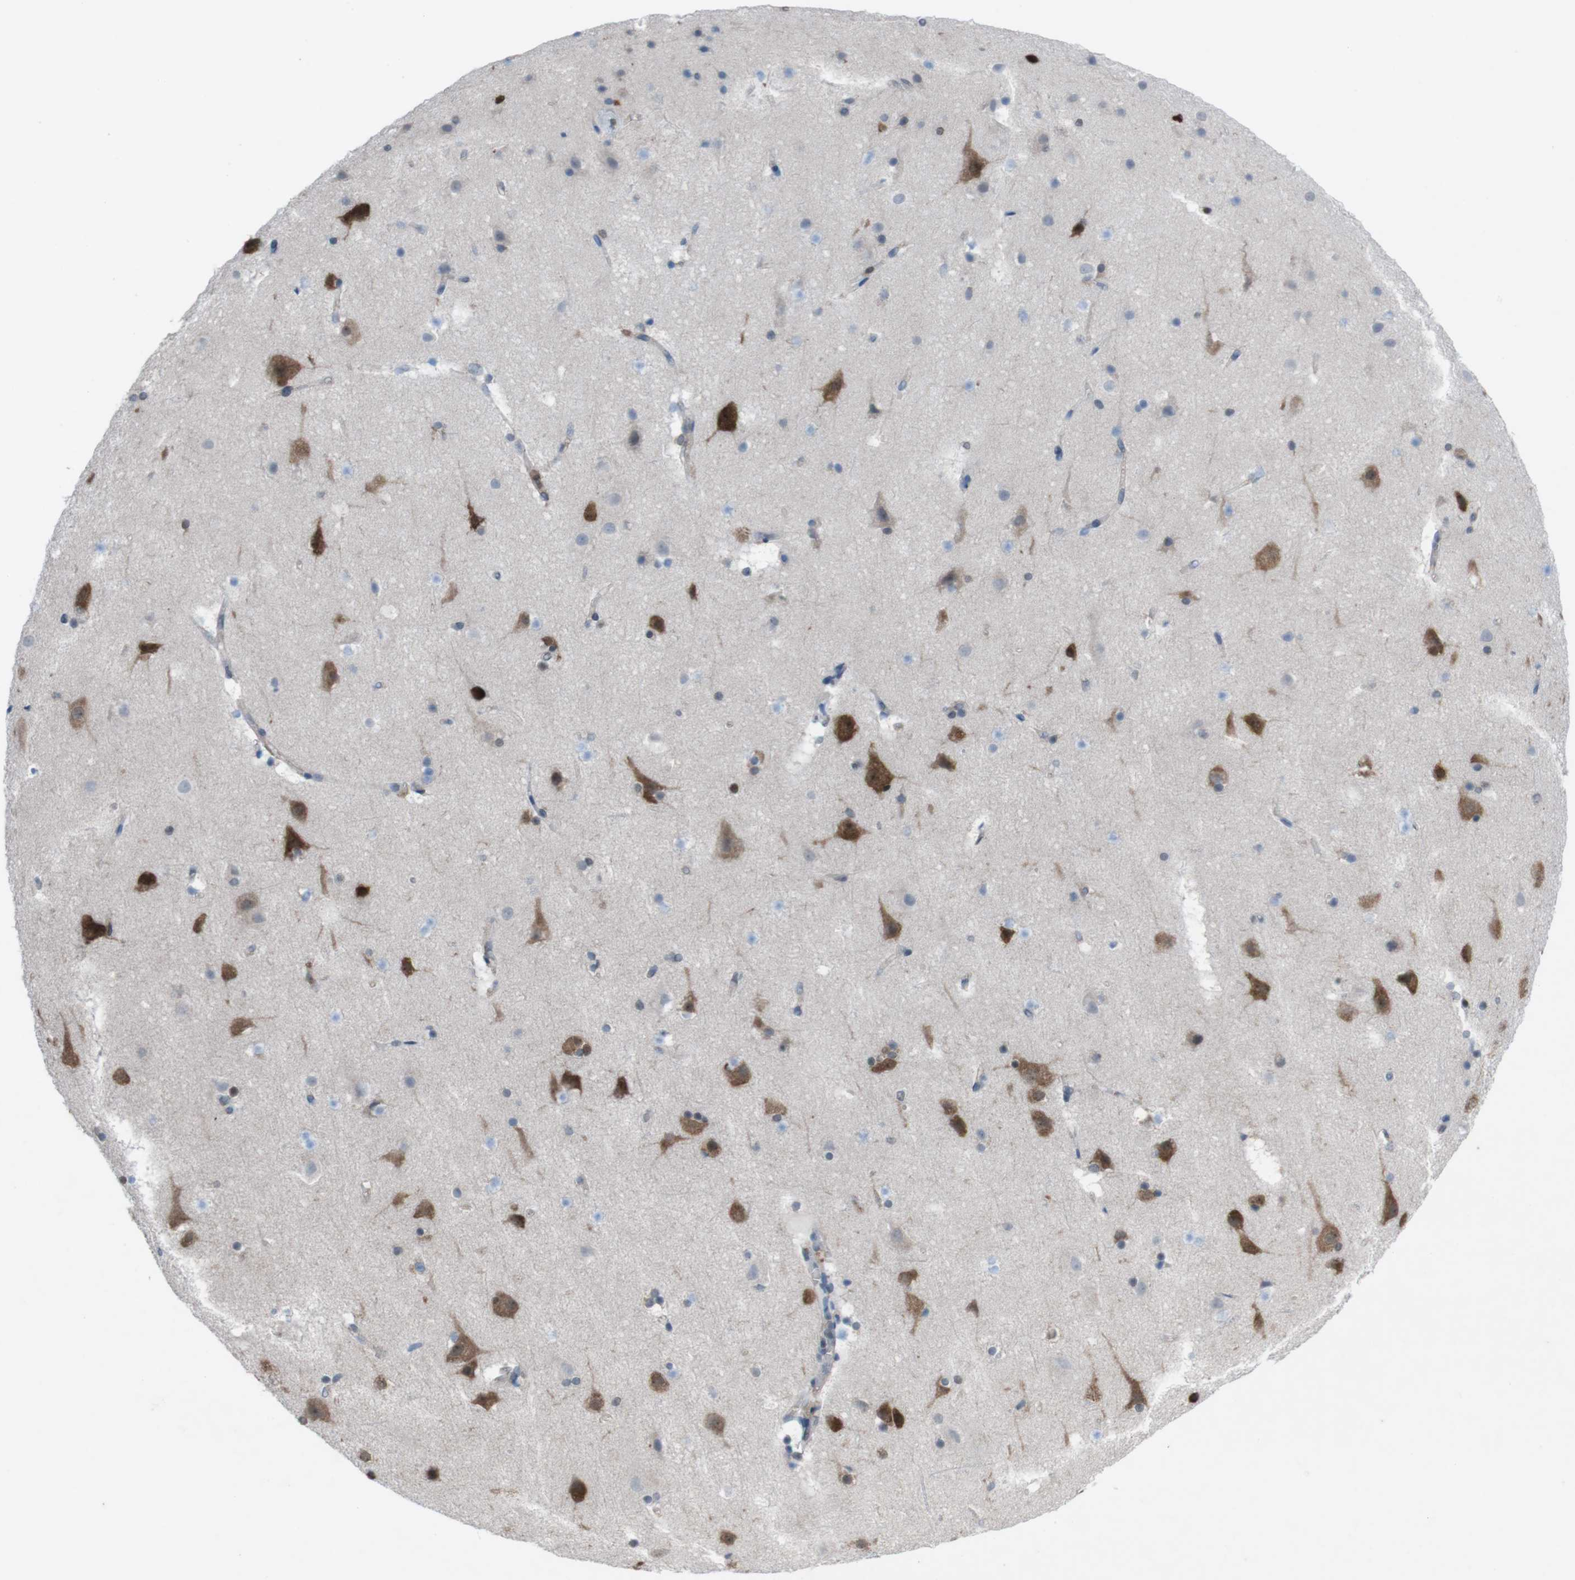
{"staining": {"intensity": "negative", "quantity": "none", "location": "none"}, "tissue": "cerebral cortex", "cell_type": "Endothelial cells", "image_type": "normal", "snomed": [{"axis": "morphology", "description": "Normal tissue, NOS"}, {"axis": "topography", "description": "Cerebral cortex"}], "caption": "Endothelial cells are negative for brown protein staining in benign cerebral cortex.", "gene": "SUB1", "patient": {"sex": "male", "age": 45}}